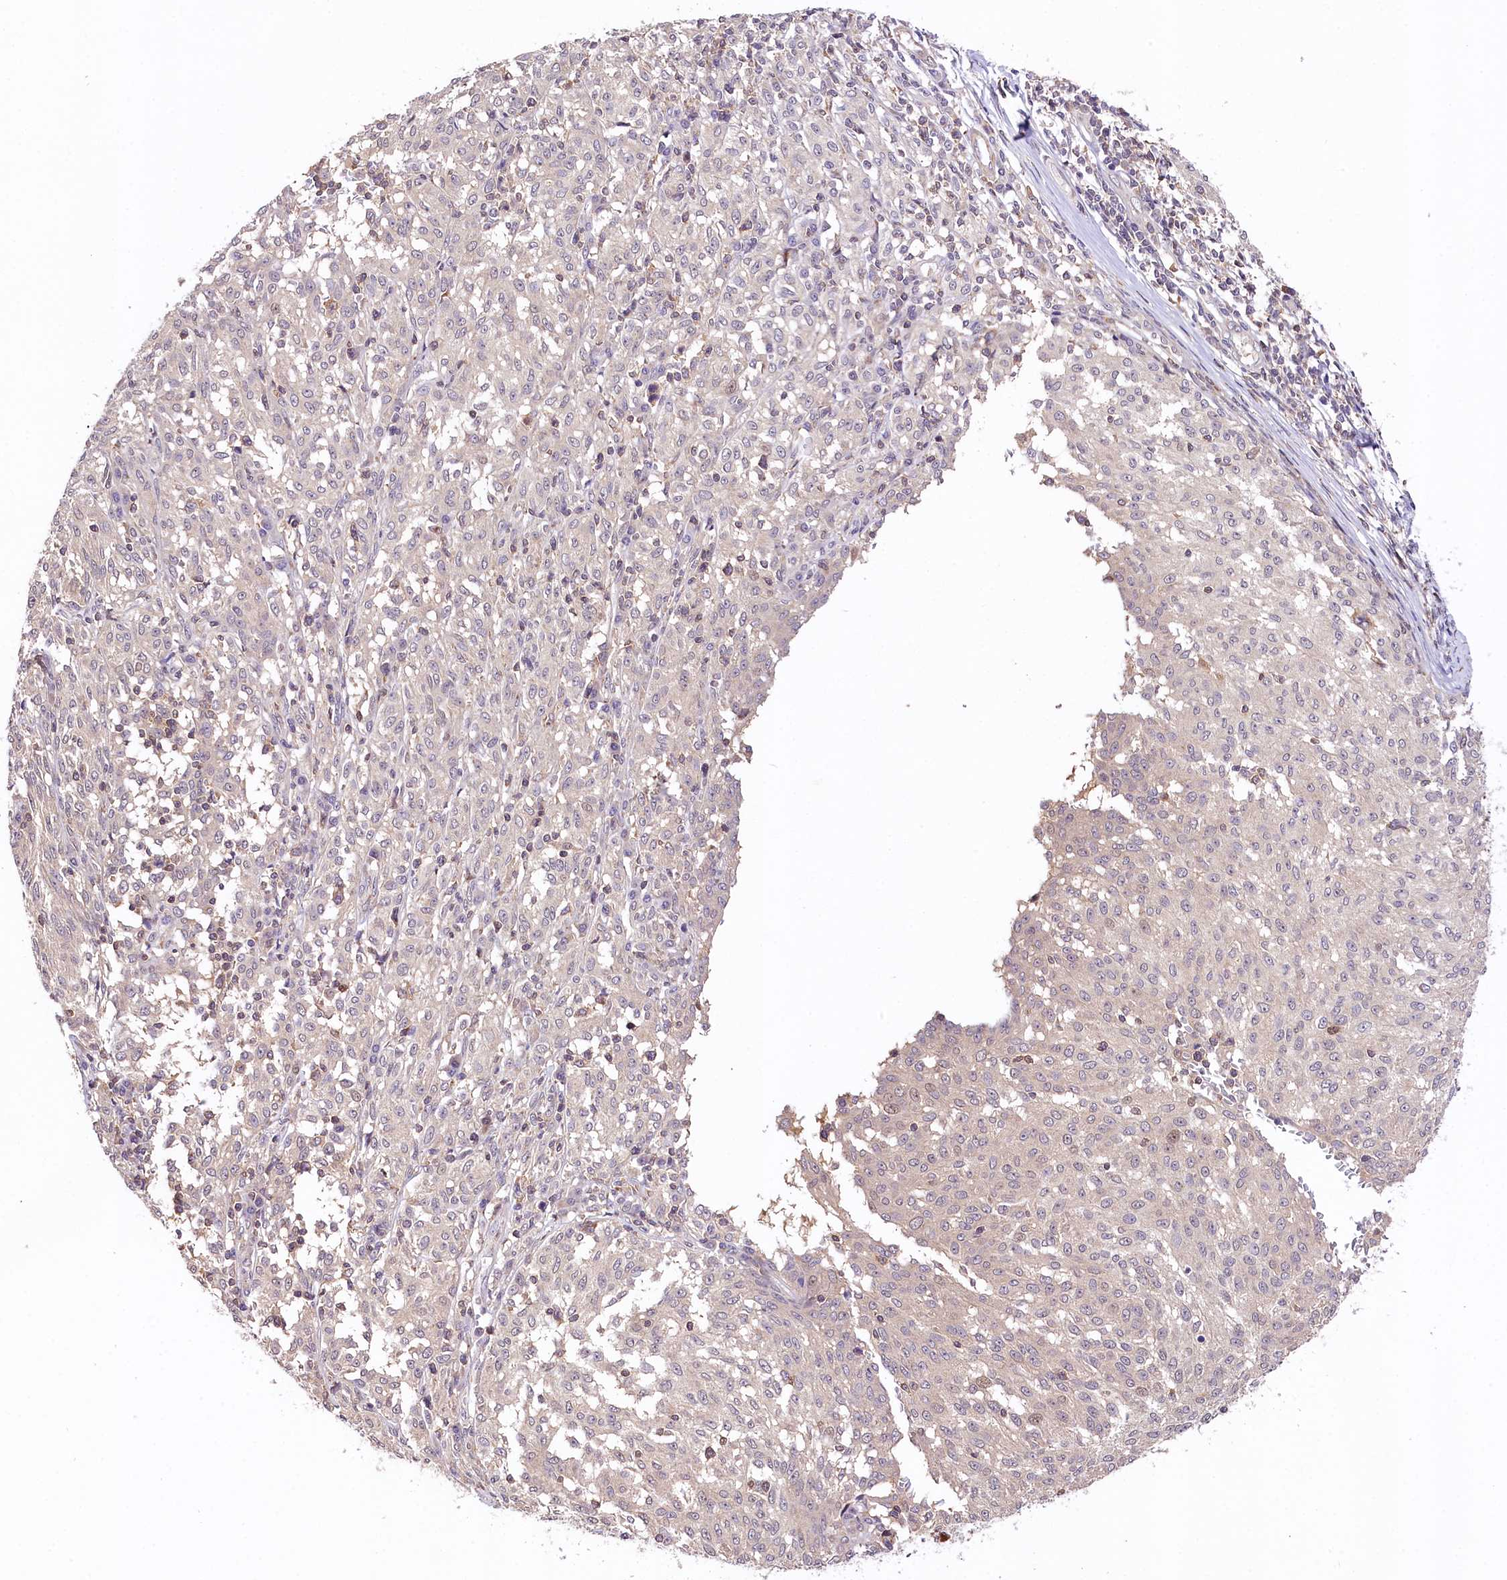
{"staining": {"intensity": "negative", "quantity": "none", "location": "none"}, "tissue": "melanoma", "cell_type": "Tumor cells", "image_type": "cancer", "snomed": [{"axis": "morphology", "description": "Malignant melanoma, NOS"}, {"axis": "topography", "description": "Skin"}], "caption": "Immunohistochemical staining of human malignant melanoma shows no significant expression in tumor cells. (DAB immunohistochemistry with hematoxylin counter stain).", "gene": "CHORDC1", "patient": {"sex": "female", "age": 72}}